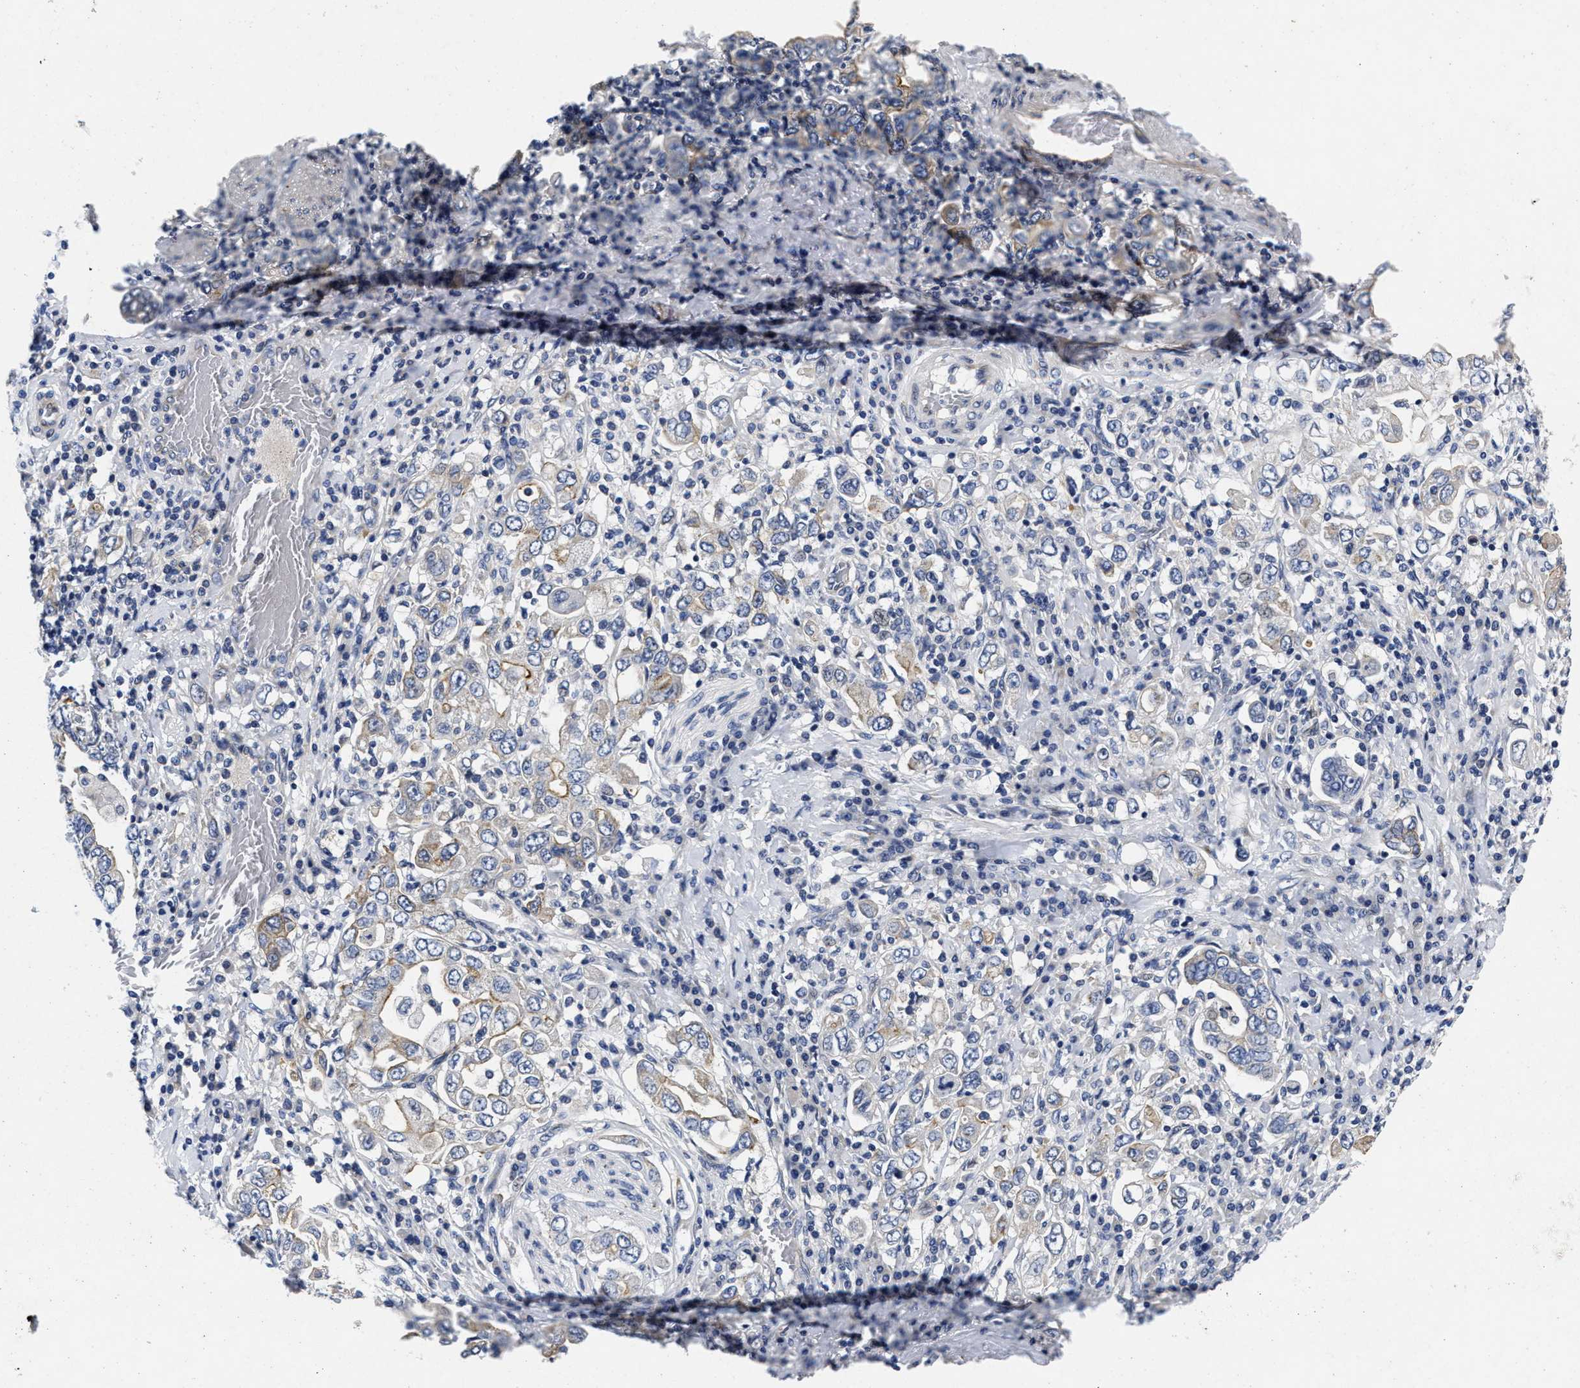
{"staining": {"intensity": "weak", "quantity": "25%-75%", "location": "cytoplasmic/membranous"}, "tissue": "stomach cancer", "cell_type": "Tumor cells", "image_type": "cancer", "snomed": [{"axis": "morphology", "description": "Adenocarcinoma, NOS"}, {"axis": "topography", "description": "Stomach, upper"}], "caption": "About 25%-75% of tumor cells in stomach cancer (adenocarcinoma) reveal weak cytoplasmic/membranous protein staining as visualized by brown immunohistochemical staining.", "gene": "LAD1", "patient": {"sex": "male", "age": 62}}